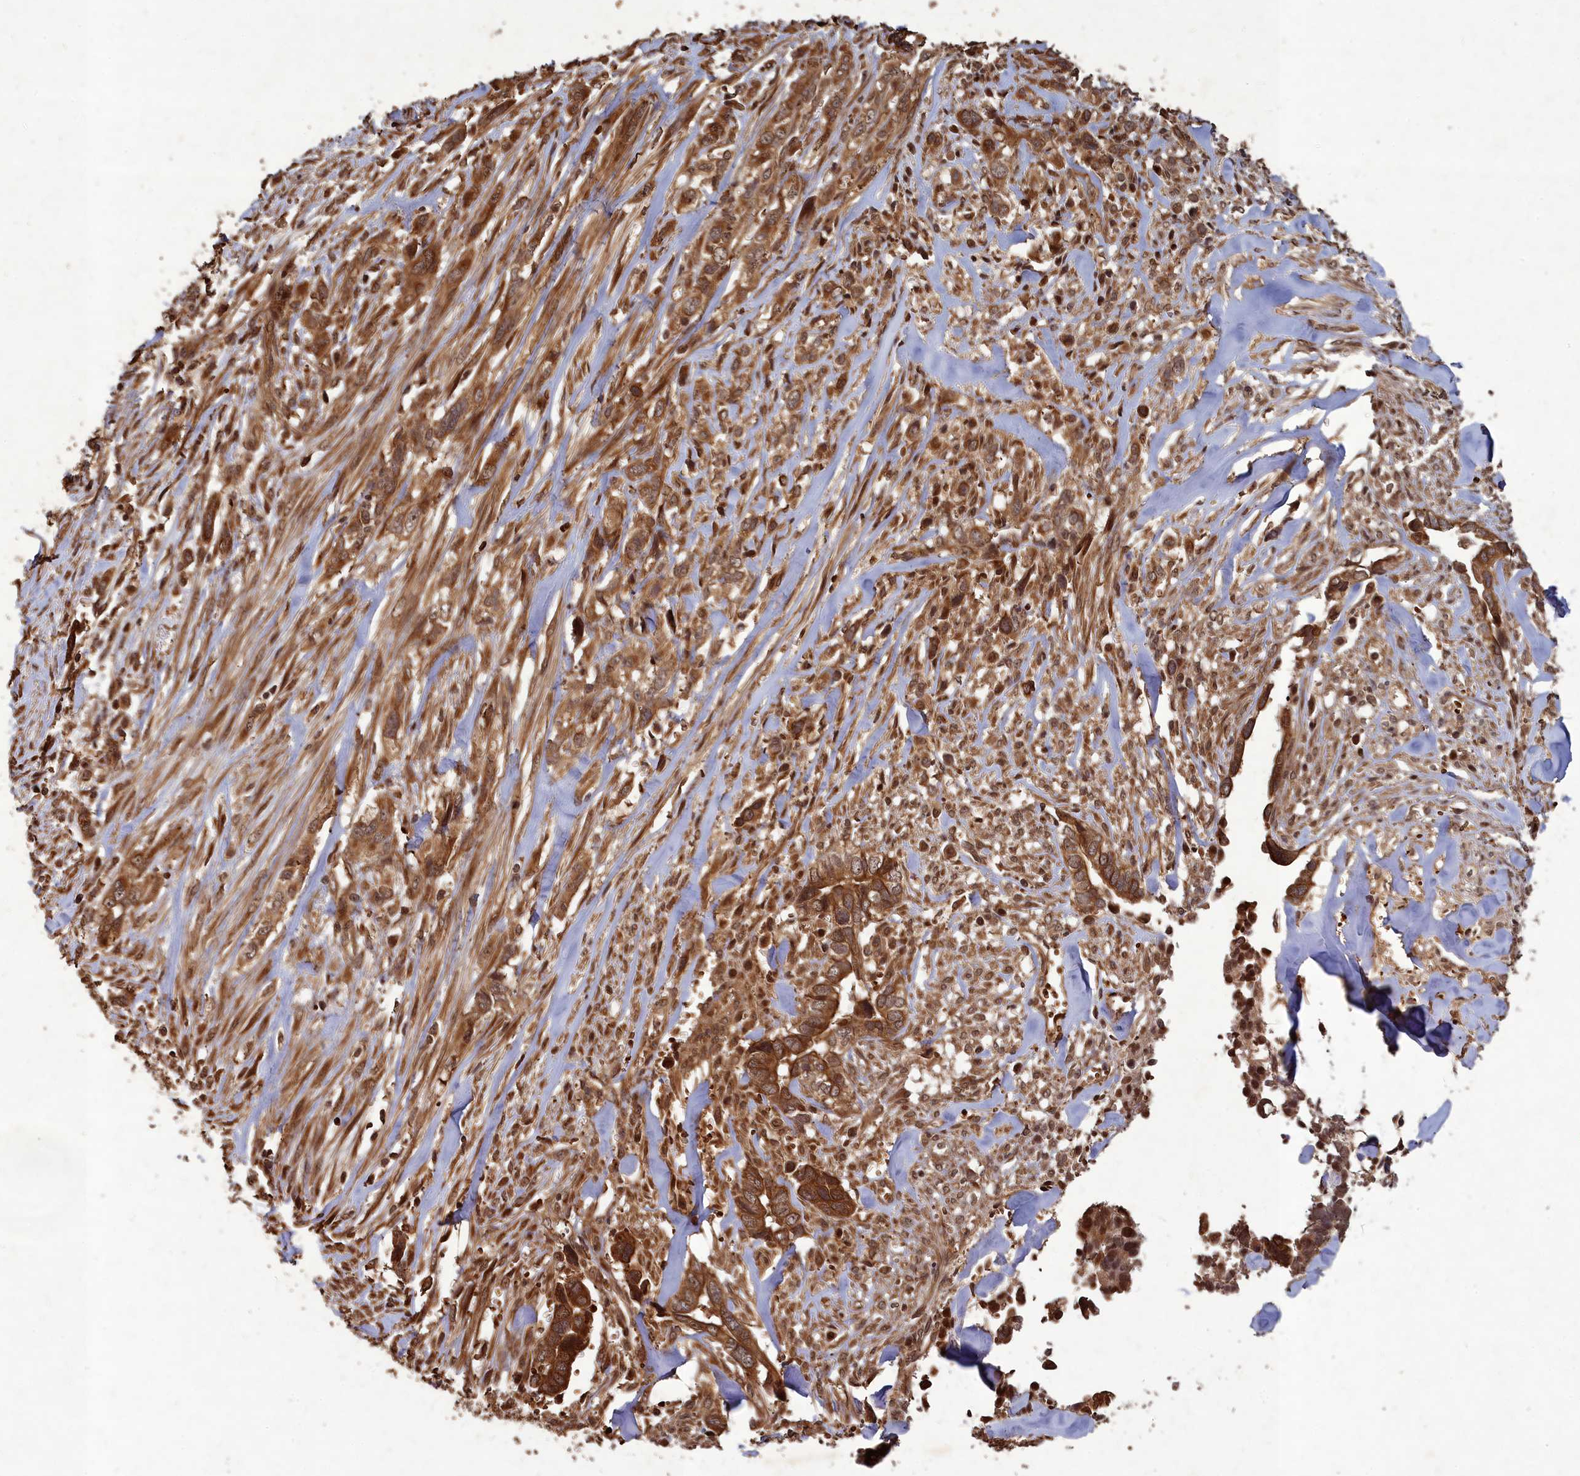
{"staining": {"intensity": "strong", "quantity": ">75%", "location": "cytoplasmic/membranous"}, "tissue": "liver cancer", "cell_type": "Tumor cells", "image_type": "cancer", "snomed": [{"axis": "morphology", "description": "Cholangiocarcinoma"}, {"axis": "topography", "description": "Liver"}], "caption": "Tumor cells show high levels of strong cytoplasmic/membranous expression in approximately >75% of cells in human liver cancer (cholangiocarcinoma).", "gene": "SRMS", "patient": {"sex": "female", "age": 79}}